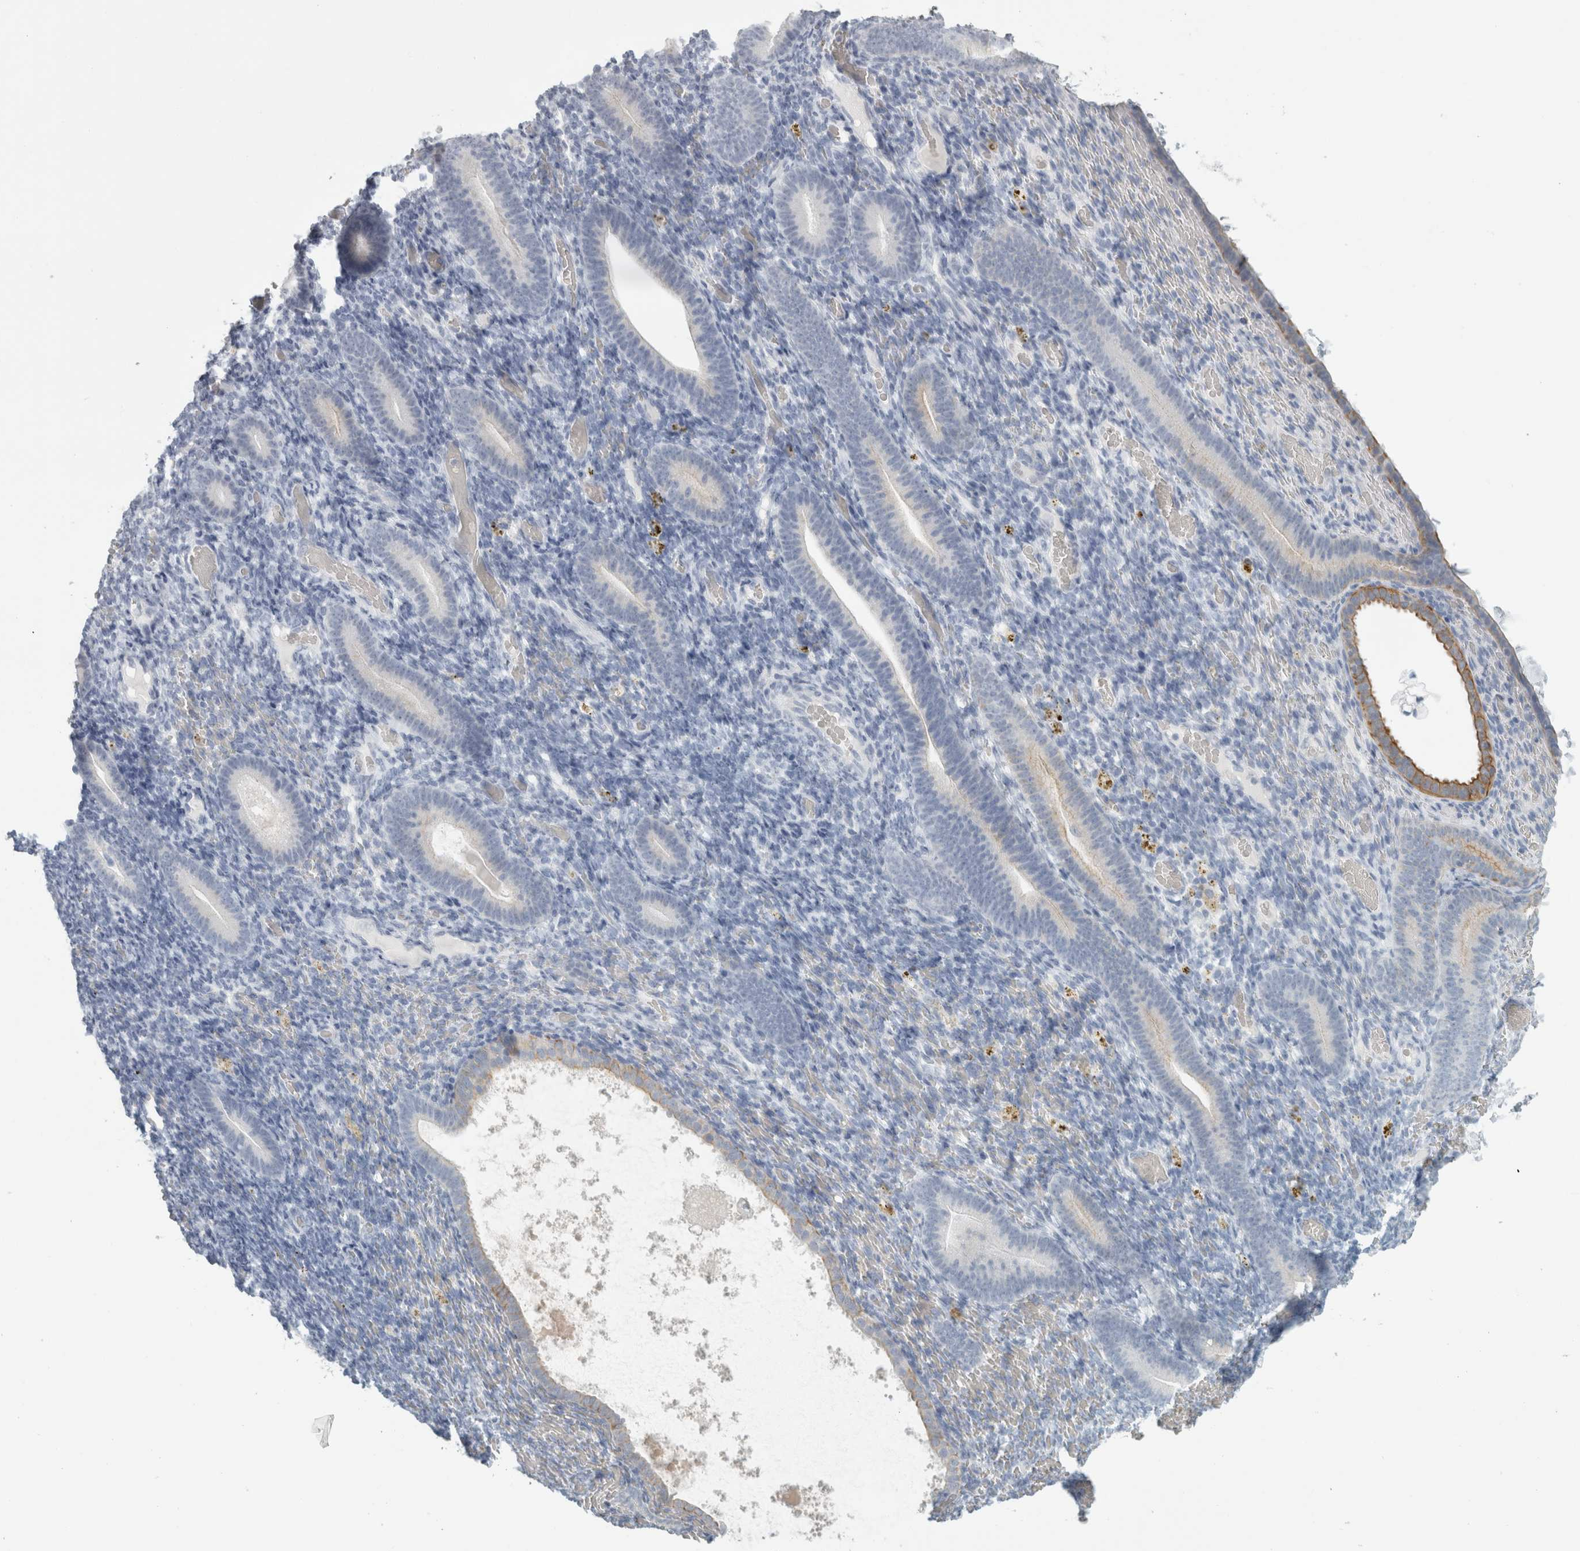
{"staining": {"intensity": "negative", "quantity": "none", "location": "none"}, "tissue": "endometrium", "cell_type": "Cells in endometrial stroma", "image_type": "normal", "snomed": [{"axis": "morphology", "description": "Normal tissue, NOS"}, {"axis": "topography", "description": "Endometrium"}], "caption": "Cells in endometrial stroma are negative for protein expression in unremarkable human endometrium. (Immunohistochemistry (ihc), brightfield microscopy, high magnification).", "gene": "SLC28A3", "patient": {"sex": "female", "age": 51}}